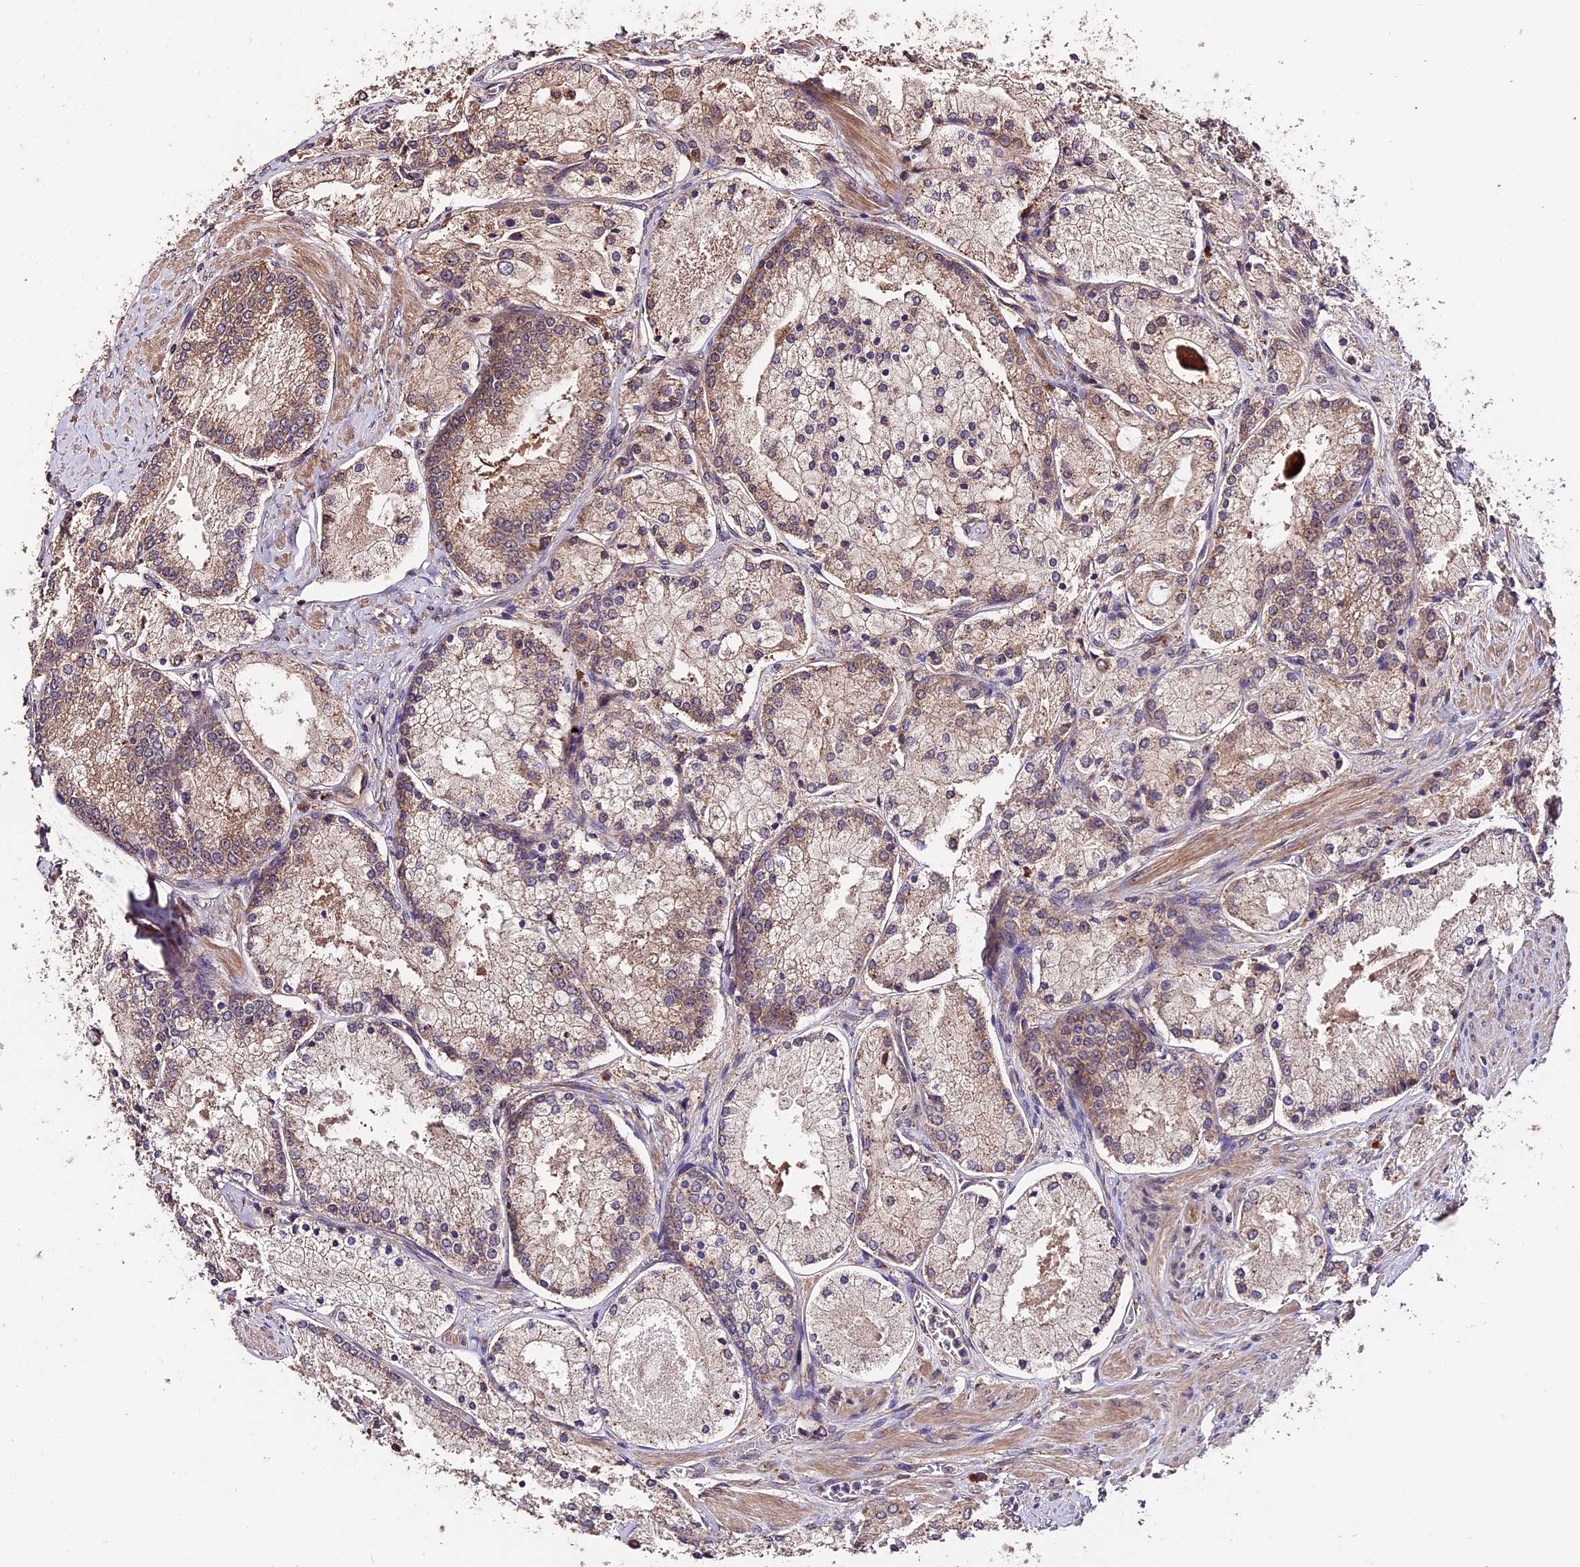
{"staining": {"intensity": "weak", "quantity": "25%-75%", "location": "cytoplasmic/membranous"}, "tissue": "prostate cancer", "cell_type": "Tumor cells", "image_type": "cancer", "snomed": [{"axis": "morphology", "description": "Adenocarcinoma, Low grade"}, {"axis": "topography", "description": "Prostate"}], "caption": "Weak cytoplasmic/membranous staining is seen in approximately 25%-75% of tumor cells in prostate cancer (adenocarcinoma (low-grade)). (Stains: DAB (3,3'-diaminobenzidine) in brown, nuclei in blue, Microscopy: brightfield microscopy at high magnification).", "gene": "TRMT1", "patient": {"sex": "male", "age": 74}}